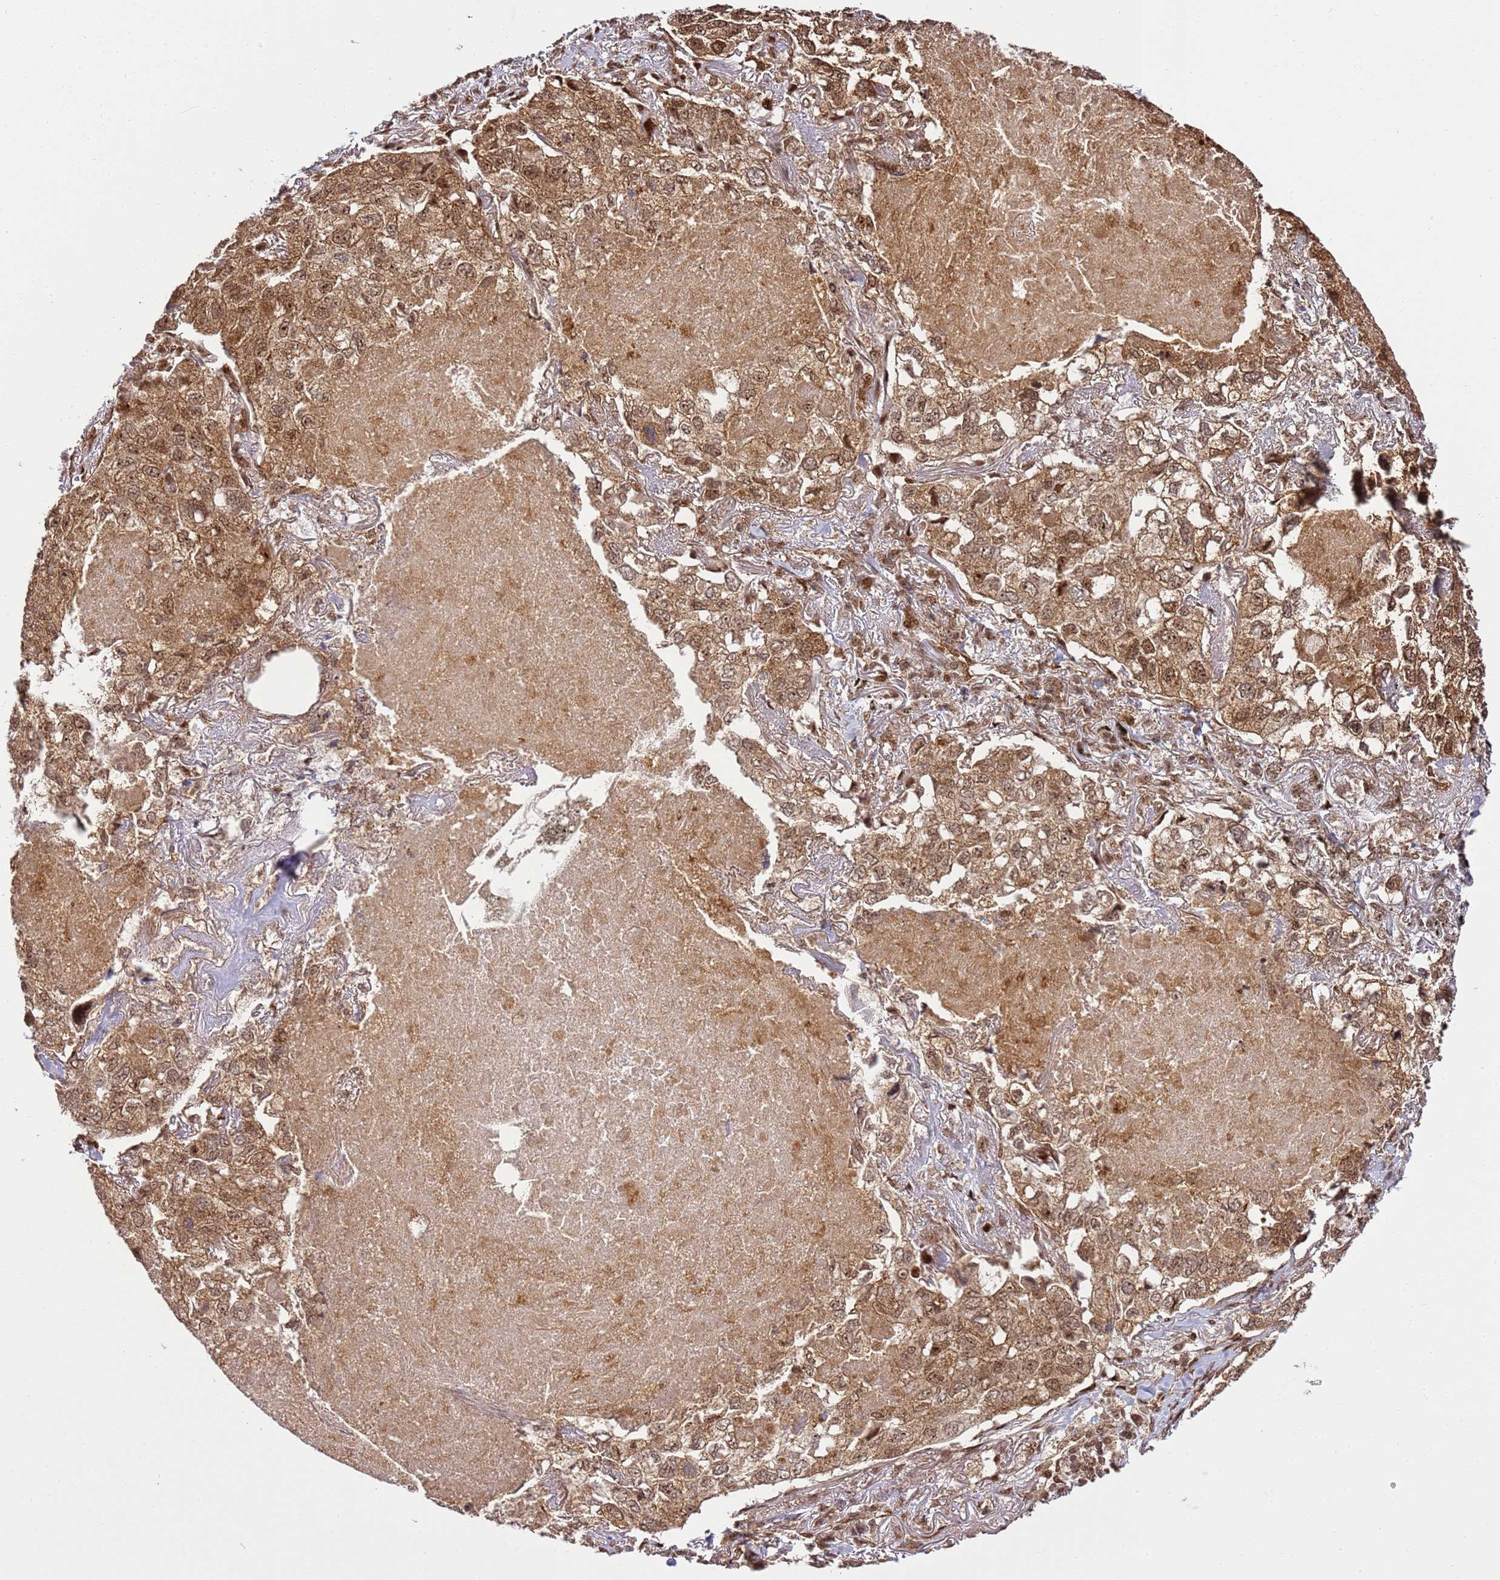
{"staining": {"intensity": "moderate", "quantity": ">75%", "location": "cytoplasmic/membranous,nuclear"}, "tissue": "lung cancer", "cell_type": "Tumor cells", "image_type": "cancer", "snomed": [{"axis": "morphology", "description": "Adenocarcinoma, NOS"}, {"axis": "topography", "description": "Lung"}], "caption": "The image reveals staining of lung adenocarcinoma, revealing moderate cytoplasmic/membranous and nuclear protein staining (brown color) within tumor cells. Immunohistochemistry stains the protein of interest in brown and the nuclei are stained blue.", "gene": "PEX14", "patient": {"sex": "male", "age": 65}}